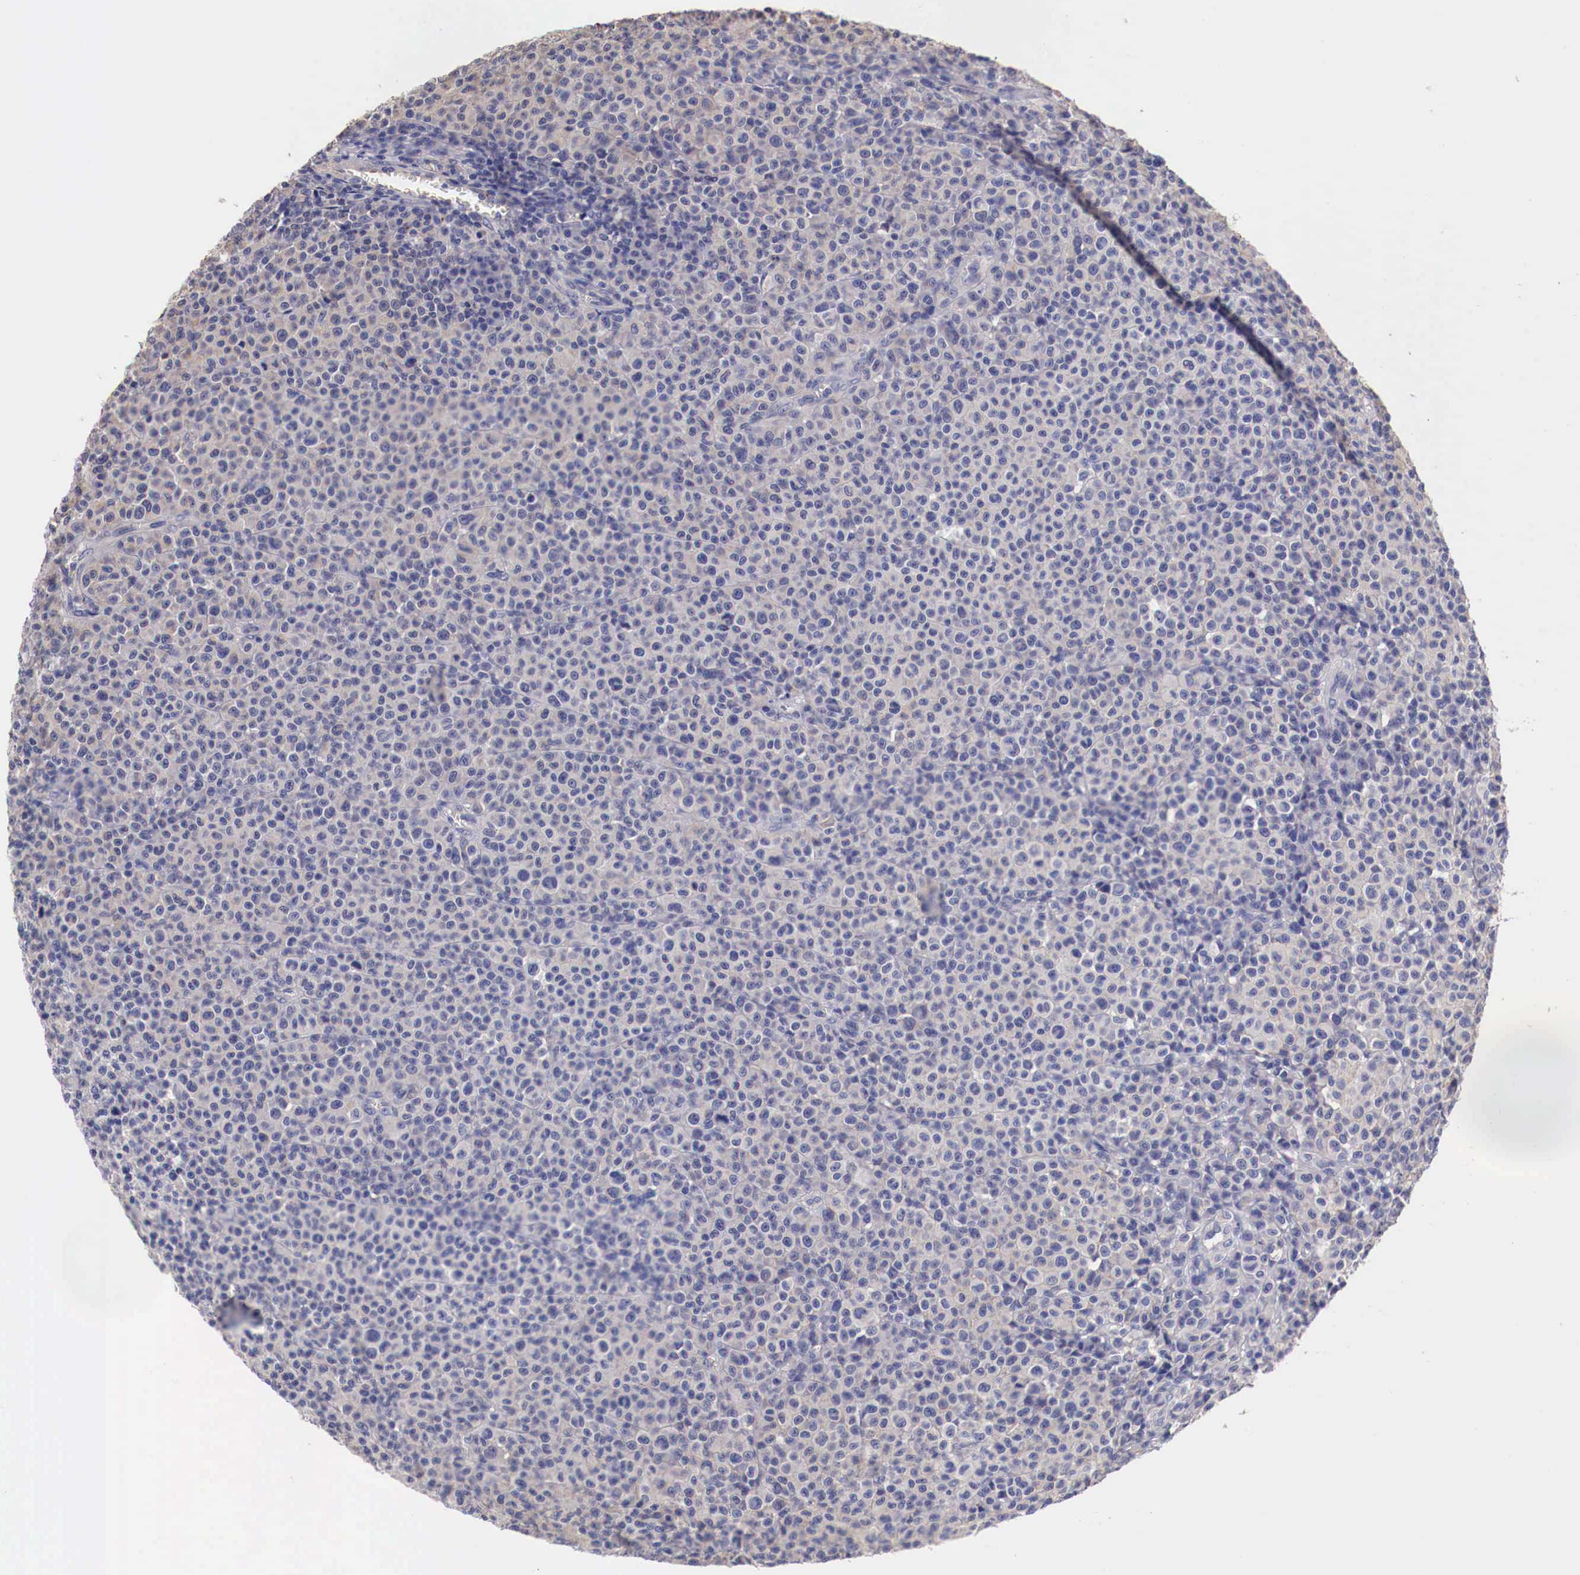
{"staining": {"intensity": "negative", "quantity": "none", "location": "none"}, "tissue": "melanoma", "cell_type": "Tumor cells", "image_type": "cancer", "snomed": [{"axis": "morphology", "description": "Malignant melanoma, Metastatic site"}, {"axis": "topography", "description": "Skin"}], "caption": "Protein analysis of malignant melanoma (metastatic site) reveals no significant staining in tumor cells.", "gene": "PITPNA", "patient": {"sex": "male", "age": 32}}